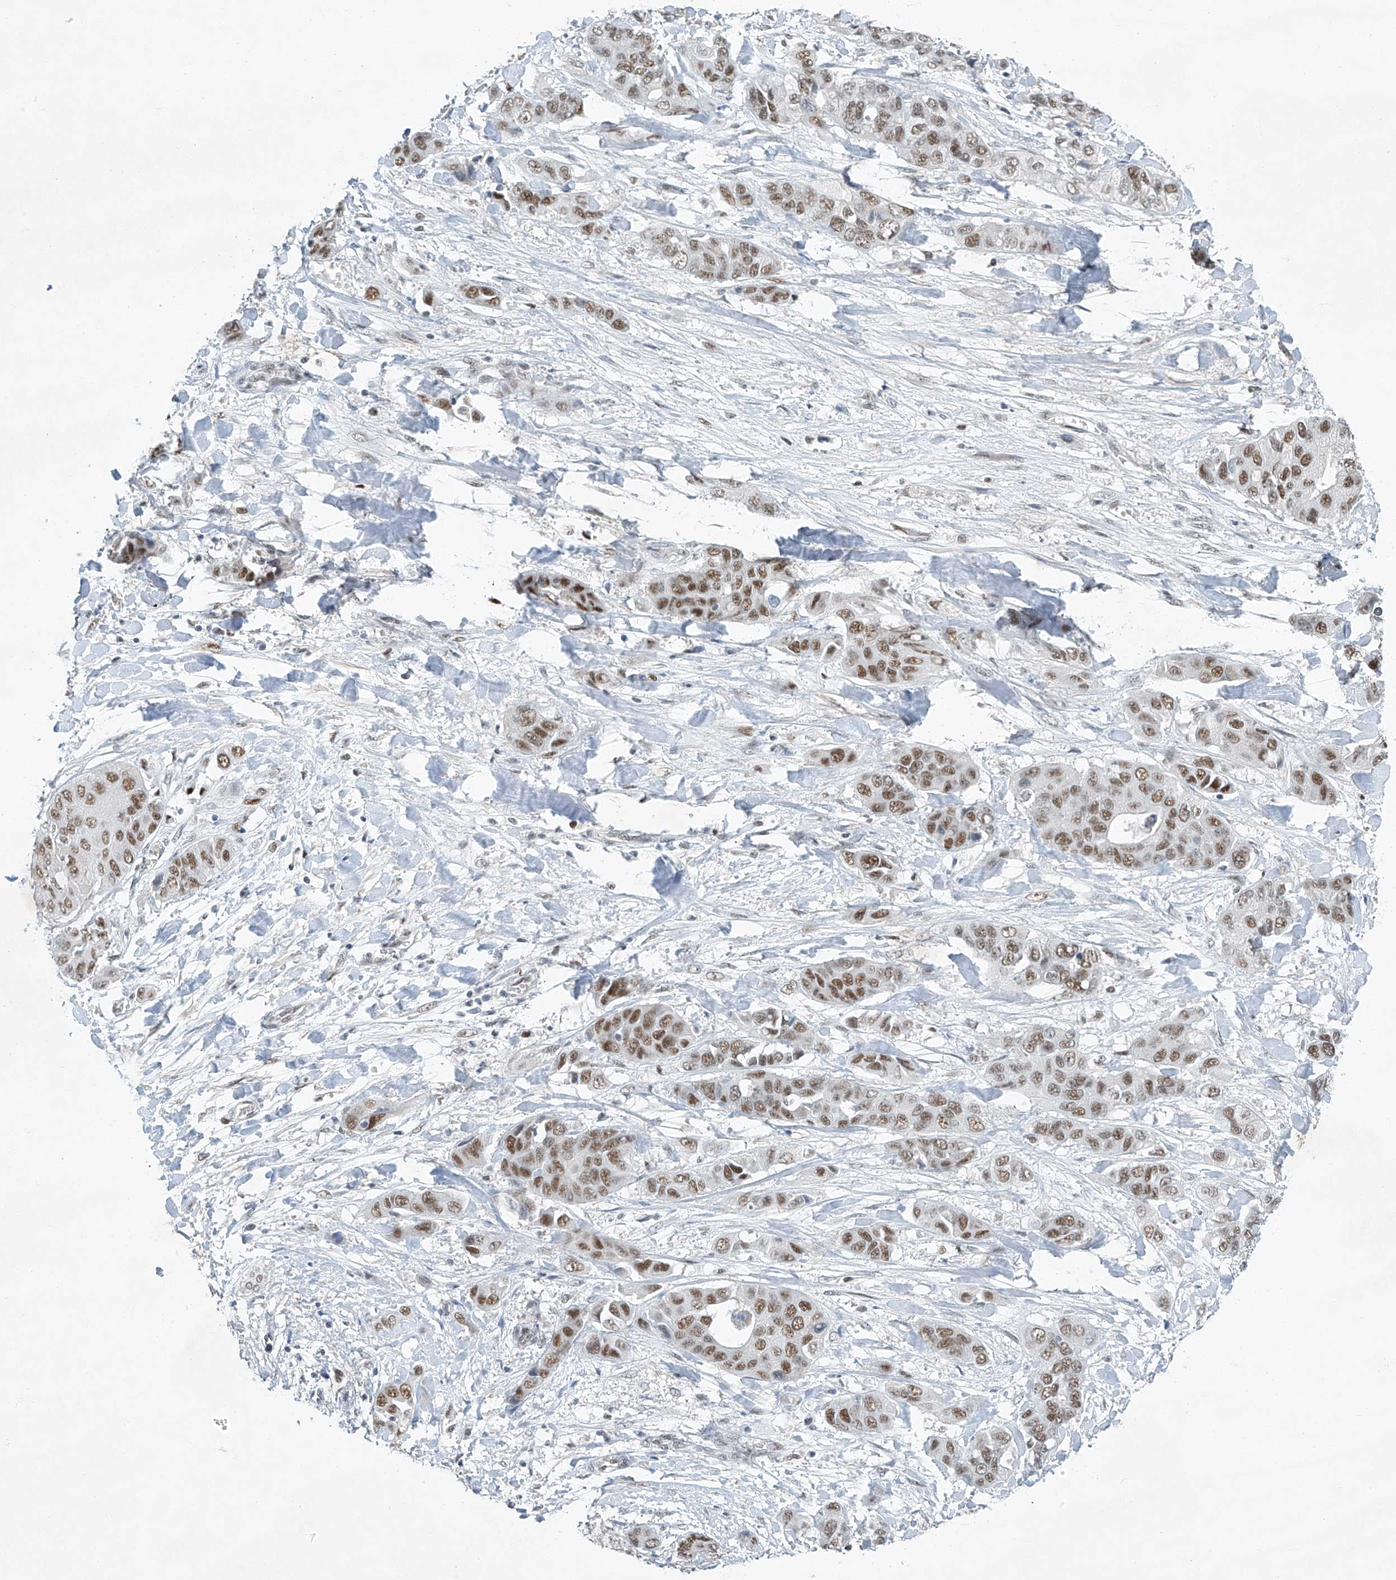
{"staining": {"intensity": "moderate", "quantity": ">75%", "location": "nuclear"}, "tissue": "liver cancer", "cell_type": "Tumor cells", "image_type": "cancer", "snomed": [{"axis": "morphology", "description": "Cholangiocarcinoma"}, {"axis": "topography", "description": "Liver"}], "caption": "Tumor cells exhibit medium levels of moderate nuclear expression in approximately >75% of cells in human cholangiocarcinoma (liver).", "gene": "TAF8", "patient": {"sex": "female", "age": 52}}